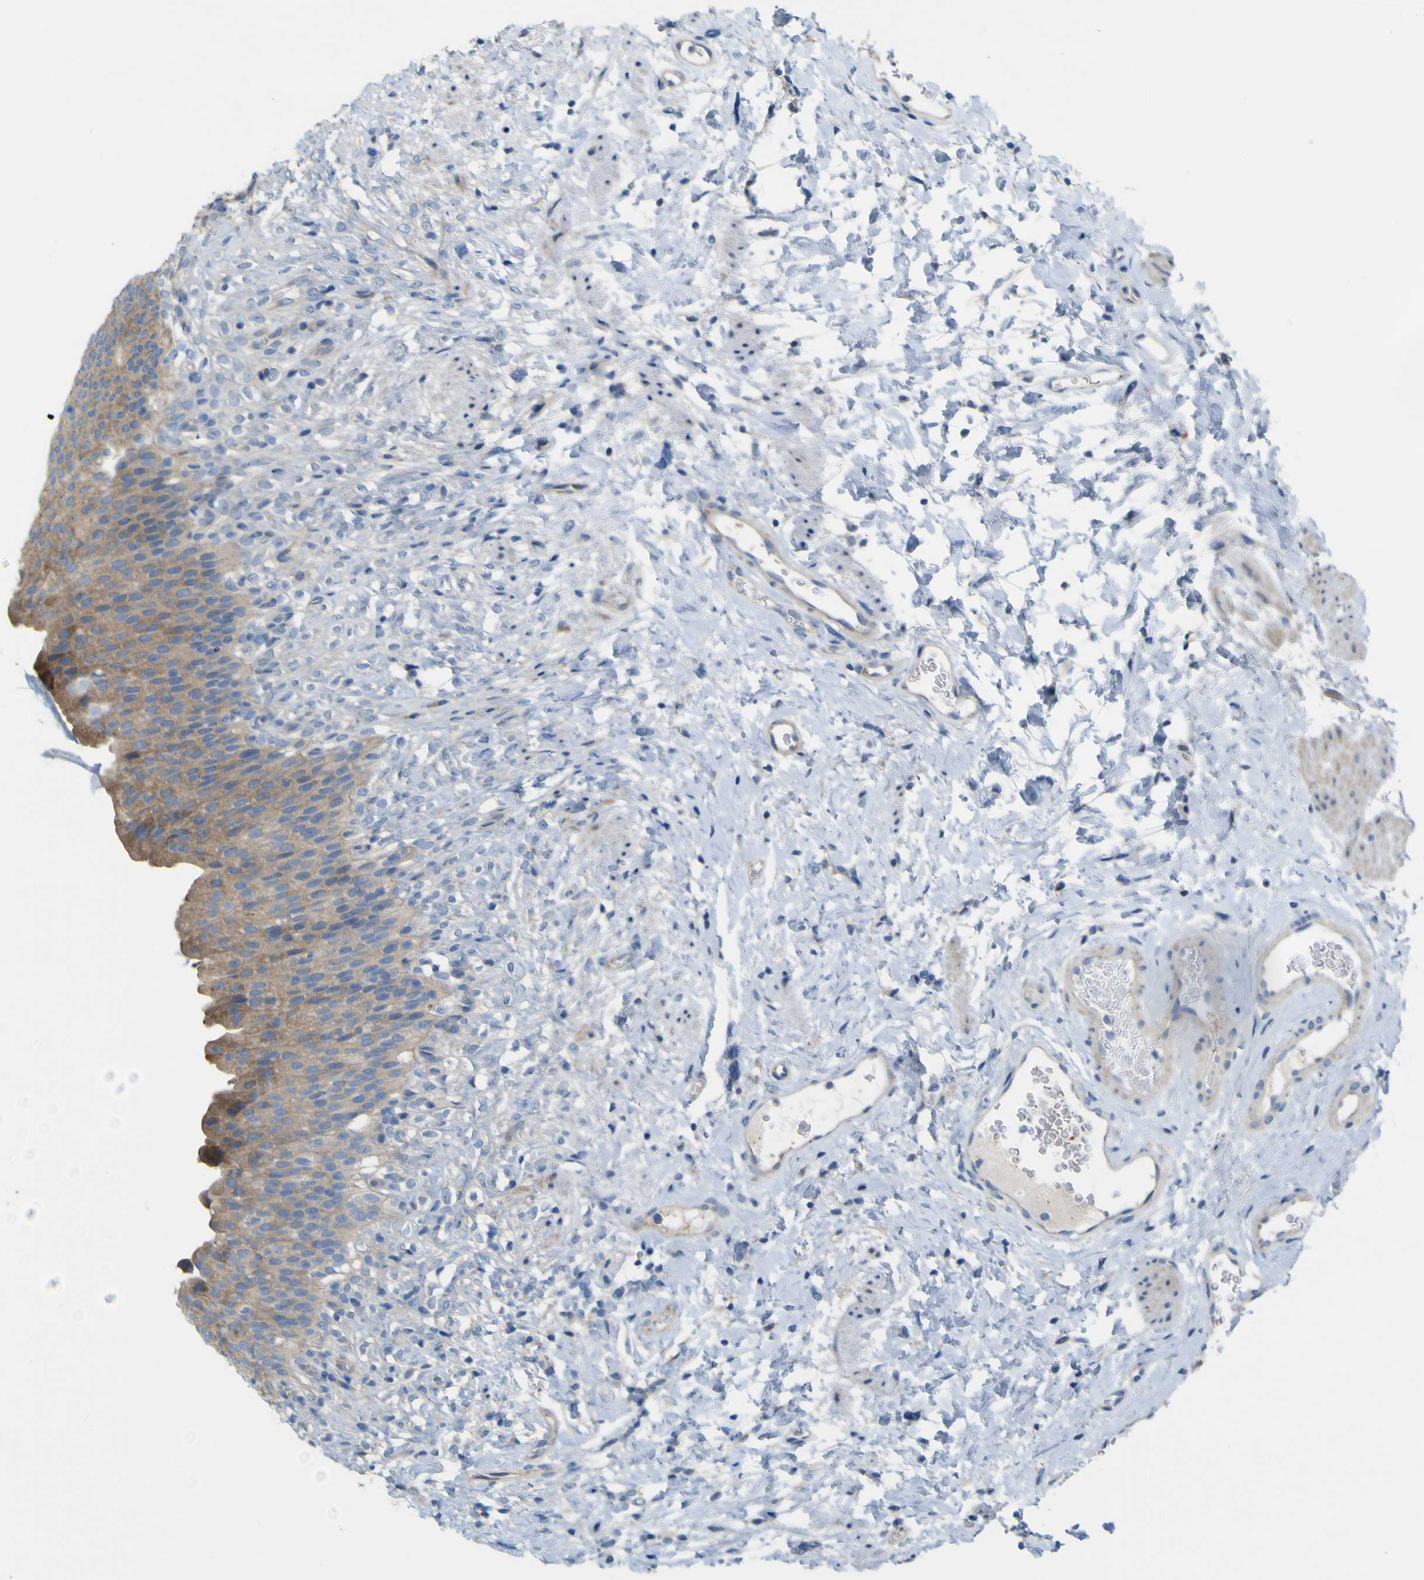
{"staining": {"intensity": "moderate", "quantity": ">75%", "location": "cytoplasmic/membranous"}, "tissue": "urinary bladder", "cell_type": "Urothelial cells", "image_type": "normal", "snomed": [{"axis": "morphology", "description": "Normal tissue, NOS"}, {"axis": "topography", "description": "Urinary bladder"}], "caption": "Immunohistochemical staining of normal urinary bladder reveals medium levels of moderate cytoplasmic/membranous staining in approximately >75% of urothelial cells.", "gene": "MYEOV", "patient": {"sex": "female", "age": 79}}